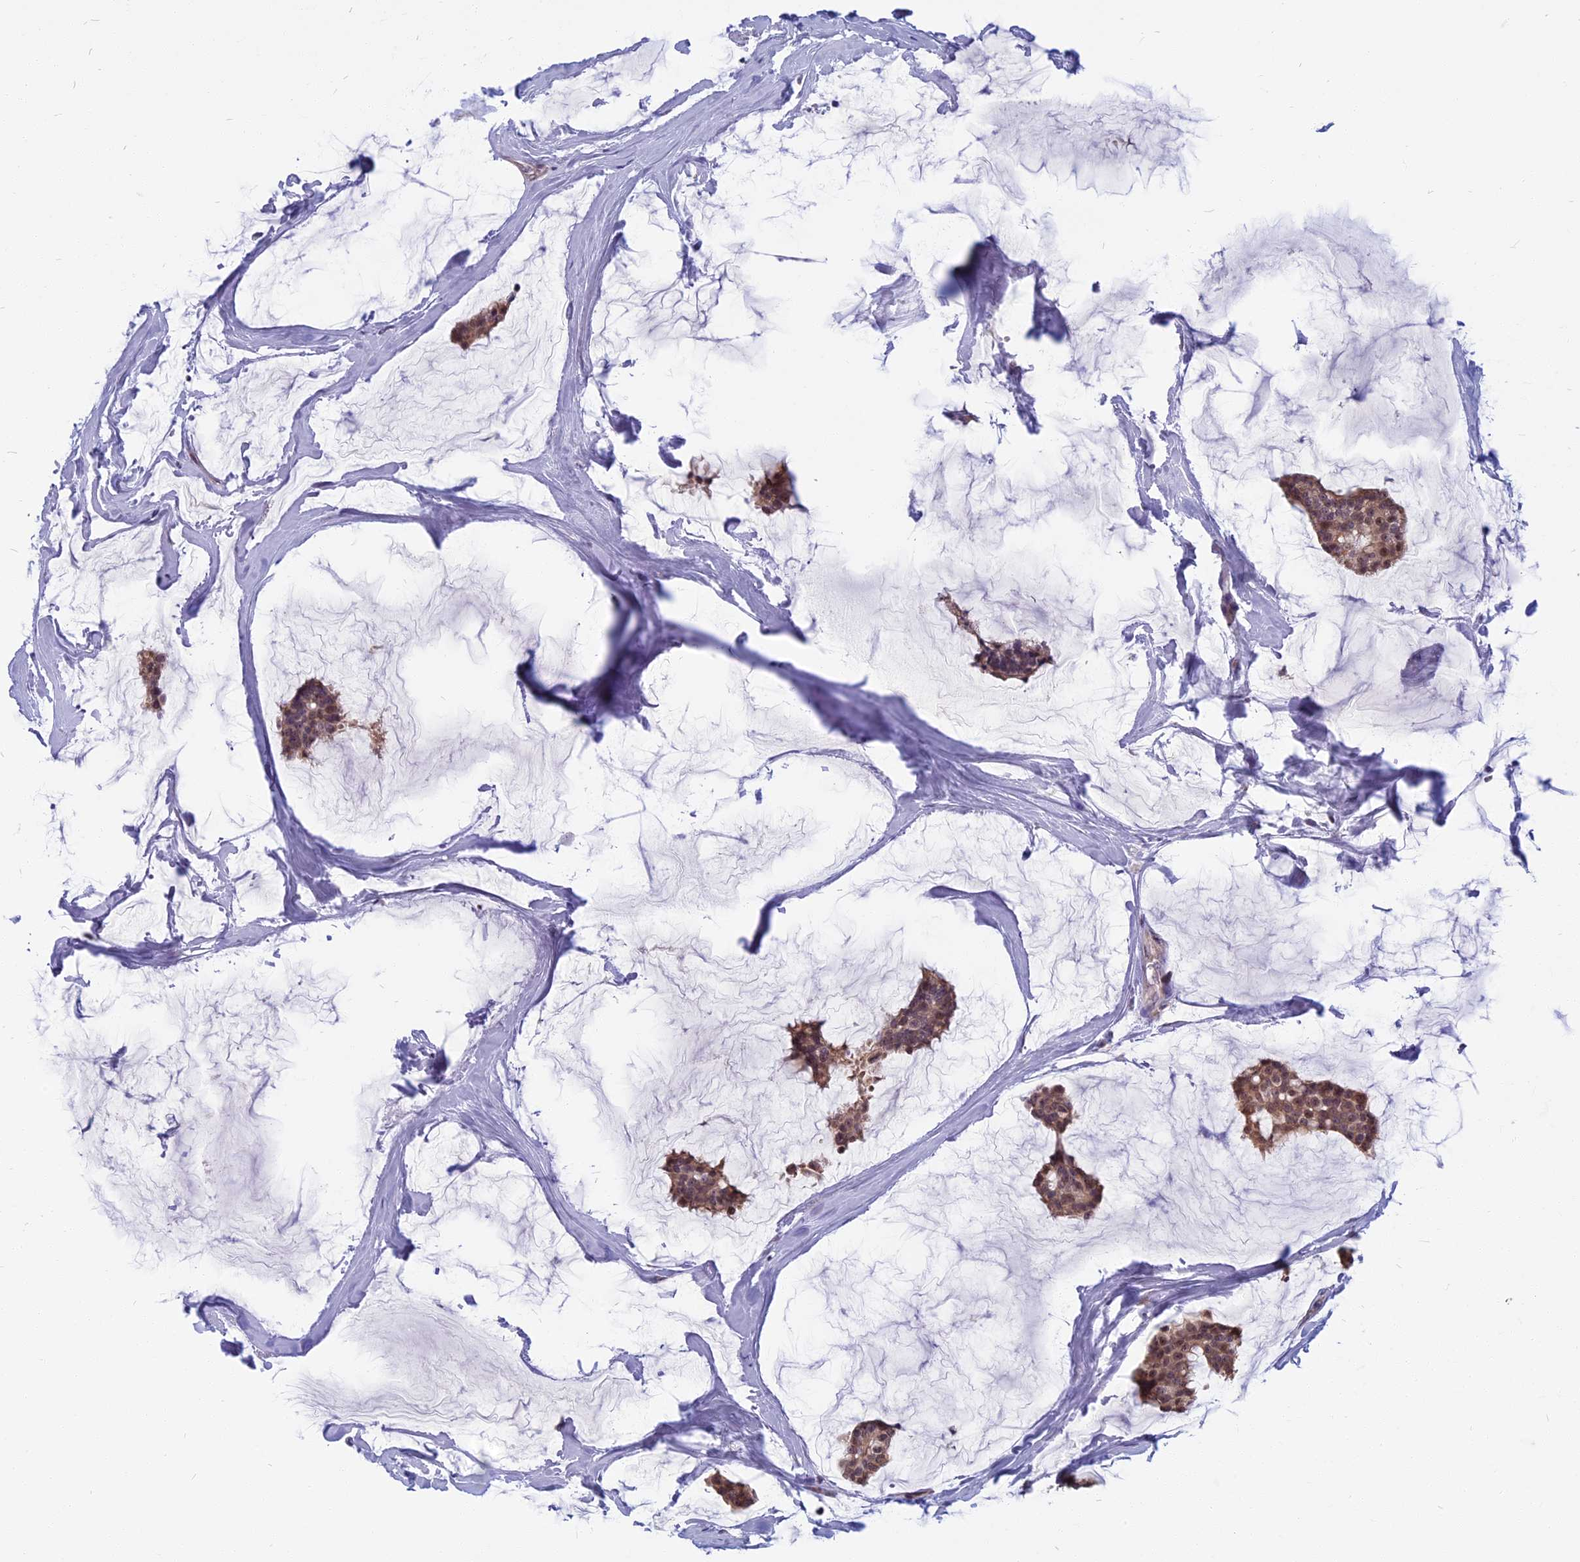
{"staining": {"intensity": "moderate", "quantity": ">75%", "location": "cytoplasmic/membranous,nuclear"}, "tissue": "breast cancer", "cell_type": "Tumor cells", "image_type": "cancer", "snomed": [{"axis": "morphology", "description": "Duct carcinoma"}, {"axis": "topography", "description": "Breast"}], "caption": "This is a histology image of immunohistochemistry (IHC) staining of breast cancer (infiltrating ductal carcinoma), which shows moderate expression in the cytoplasmic/membranous and nuclear of tumor cells.", "gene": "CCDC113", "patient": {"sex": "female", "age": 93}}